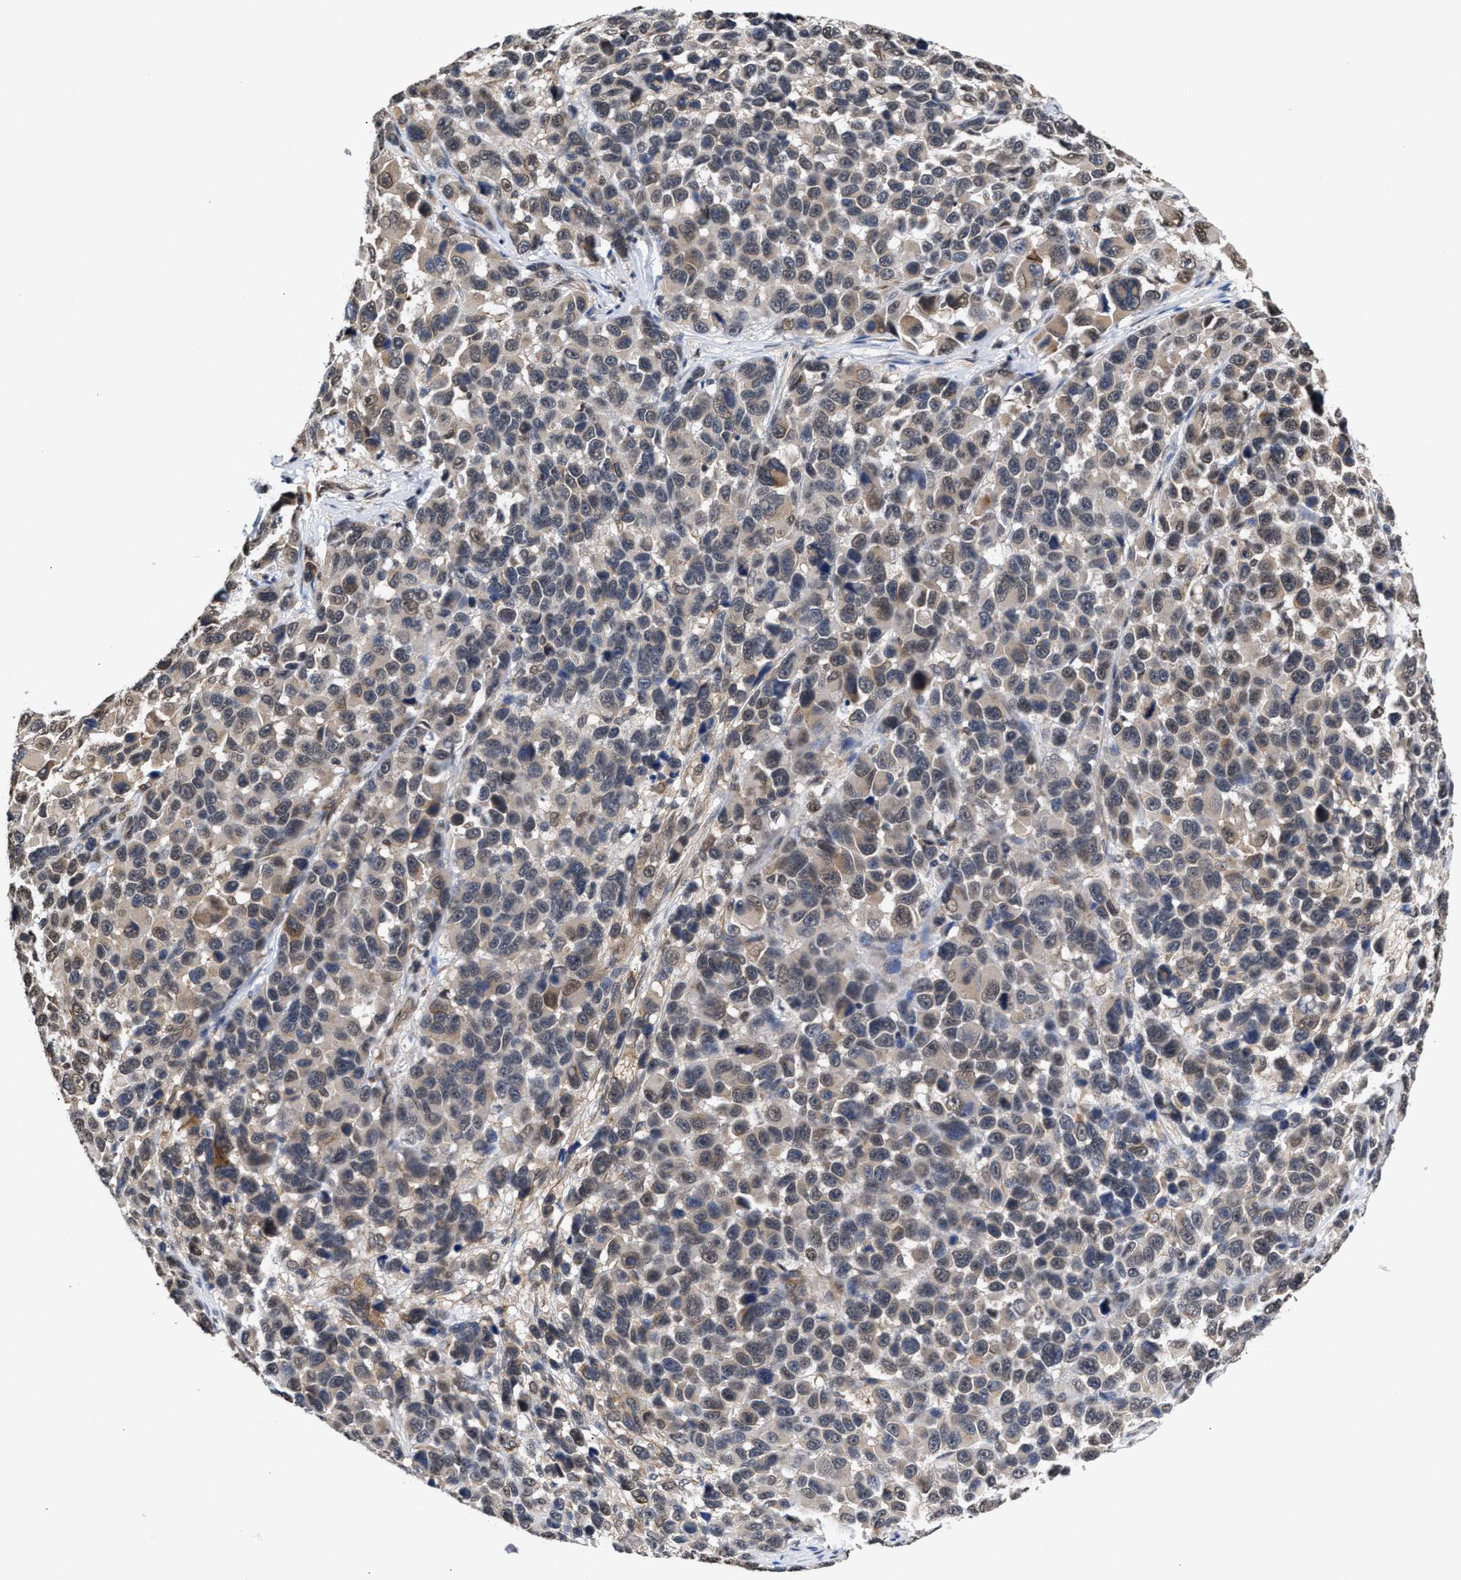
{"staining": {"intensity": "weak", "quantity": "25%-75%", "location": "cytoplasmic/membranous"}, "tissue": "melanoma", "cell_type": "Tumor cells", "image_type": "cancer", "snomed": [{"axis": "morphology", "description": "Malignant melanoma, NOS"}, {"axis": "topography", "description": "Skin"}], "caption": "Protein analysis of melanoma tissue displays weak cytoplasmic/membranous expression in approximately 25%-75% of tumor cells.", "gene": "CLIP2", "patient": {"sex": "male", "age": 53}}